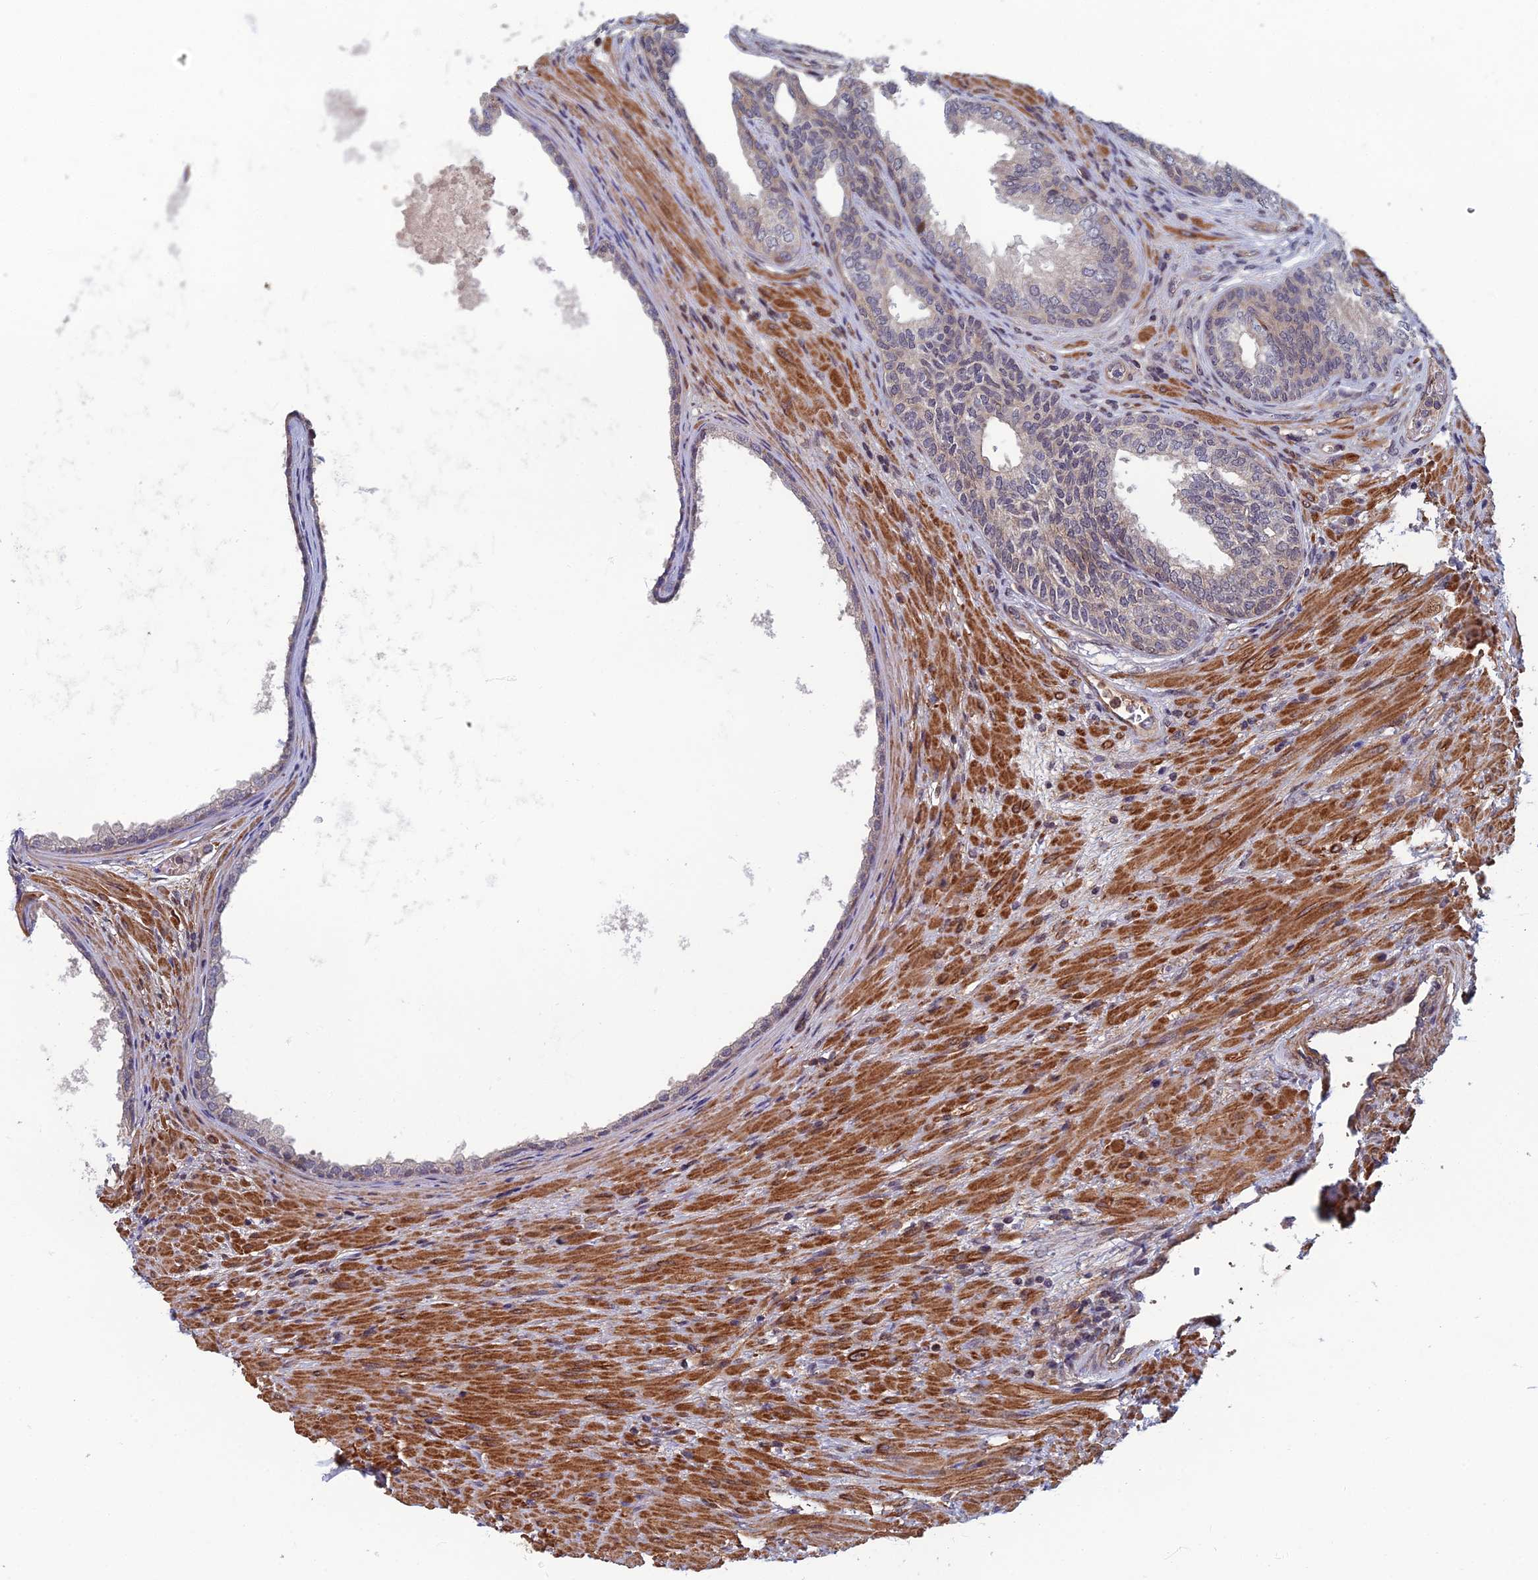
{"staining": {"intensity": "weak", "quantity": "<25%", "location": "cytoplasmic/membranous"}, "tissue": "prostate", "cell_type": "Glandular cells", "image_type": "normal", "snomed": [{"axis": "morphology", "description": "Normal tissue, NOS"}, {"axis": "topography", "description": "Prostate"}], "caption": "IHC of normal human prostate reveals no staining in glandular cells. Nuclei are stained in blue.", "gene": "CCDC183", "patient": {"sex": "male", "age": 76}}